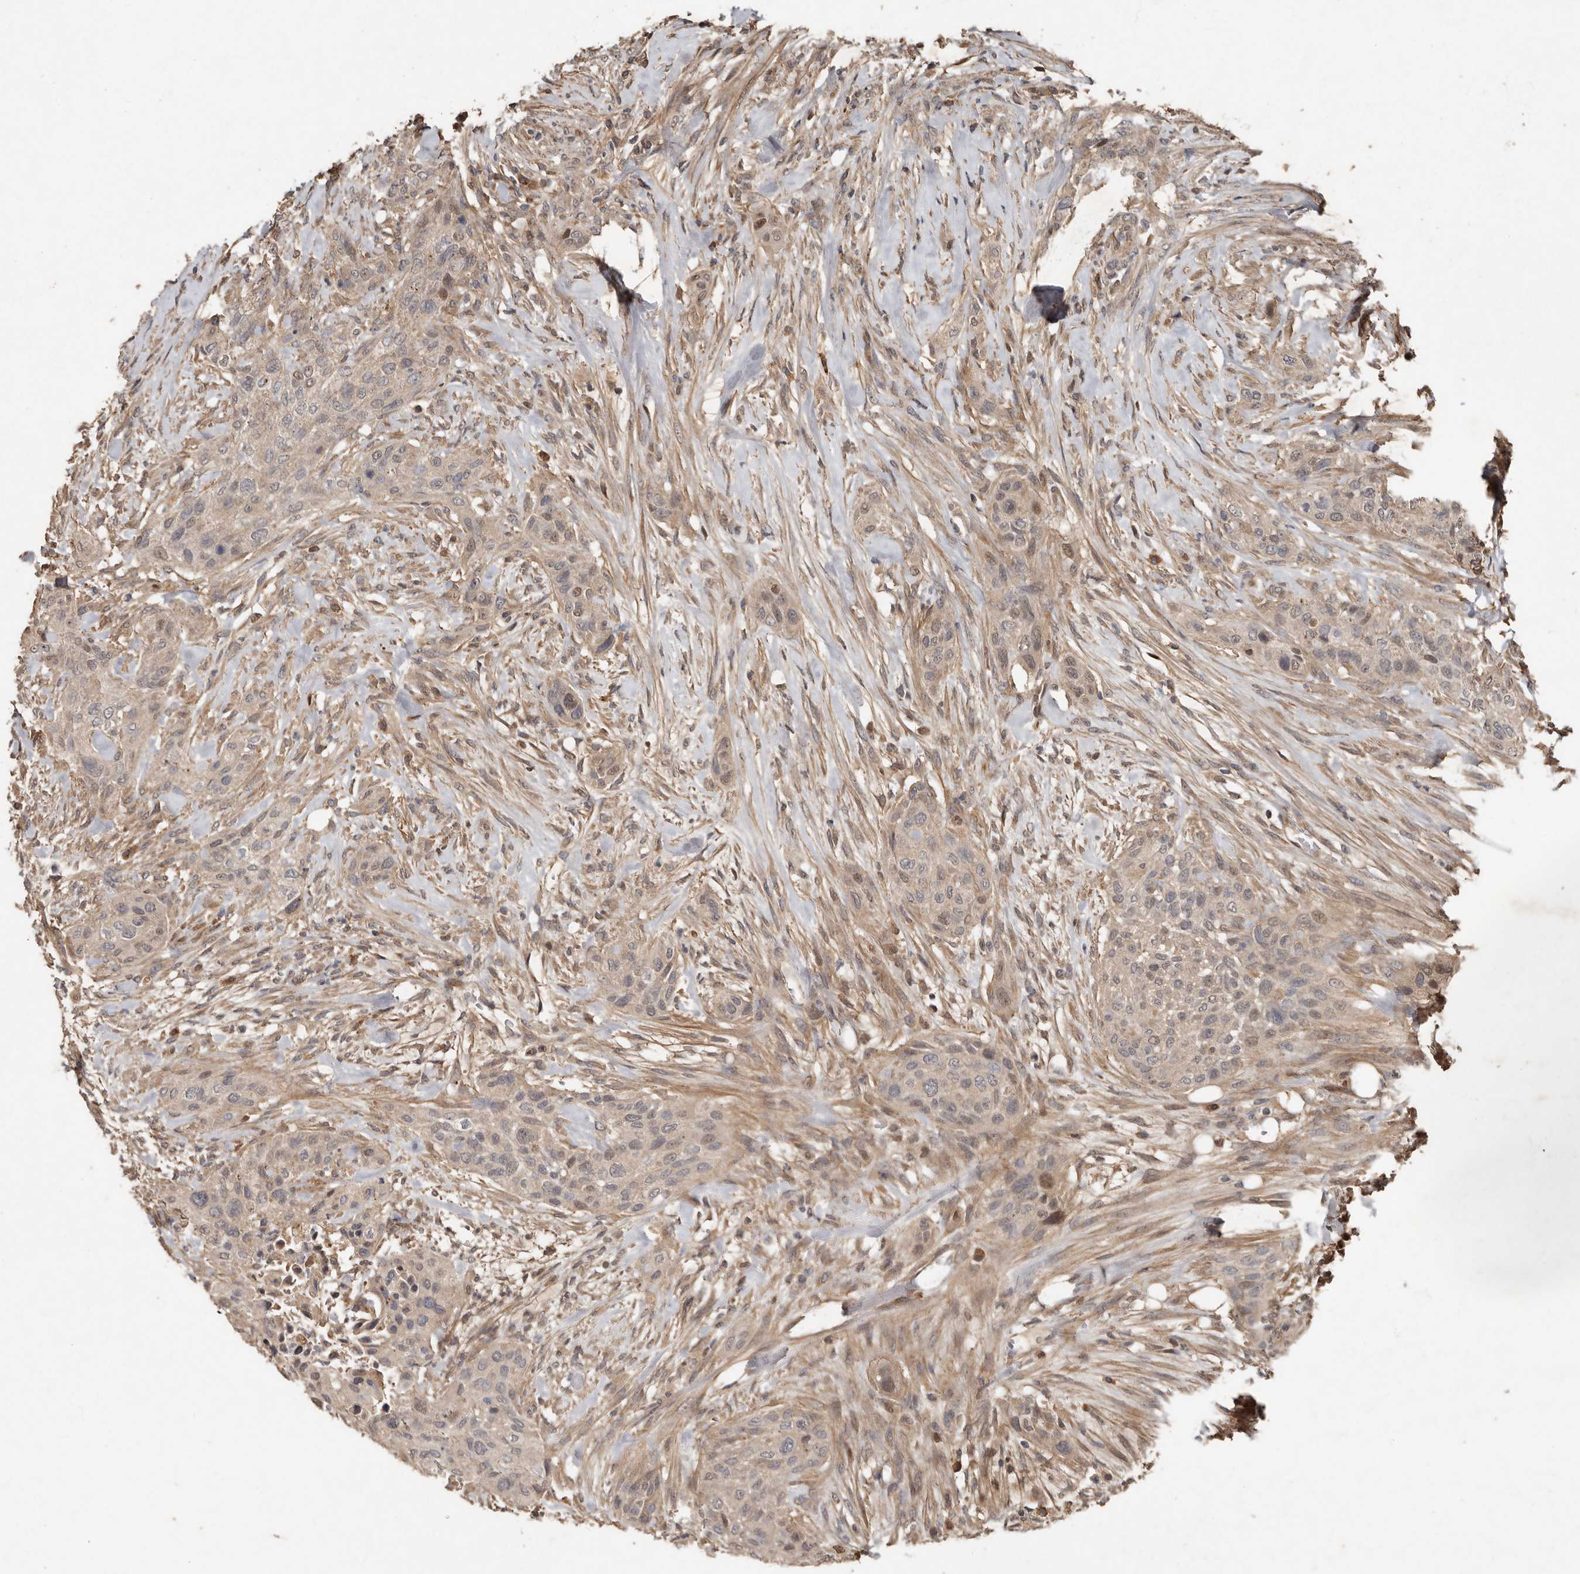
{"staining": {"intensity": "moderate", "quantity": "<25%", "location": "nuclear"}, "tissue": "urothelial cancer", "cell_type": "Tumor cells", "image_type": "cancer", "snomed": [{"axis": "morphology", "description": "Urothelial carcinoma, High grade"}, {"axis": "topography", "description": "Urinary bladder"}], "caption": "Approximately <25% of tumor cells in human urothelial cancer display moderate nuclear protein positivity as visualized by brown immunohistochemical staining.", "gene": "KIF26B", "patient": {"sex": "male", "age": 35}}